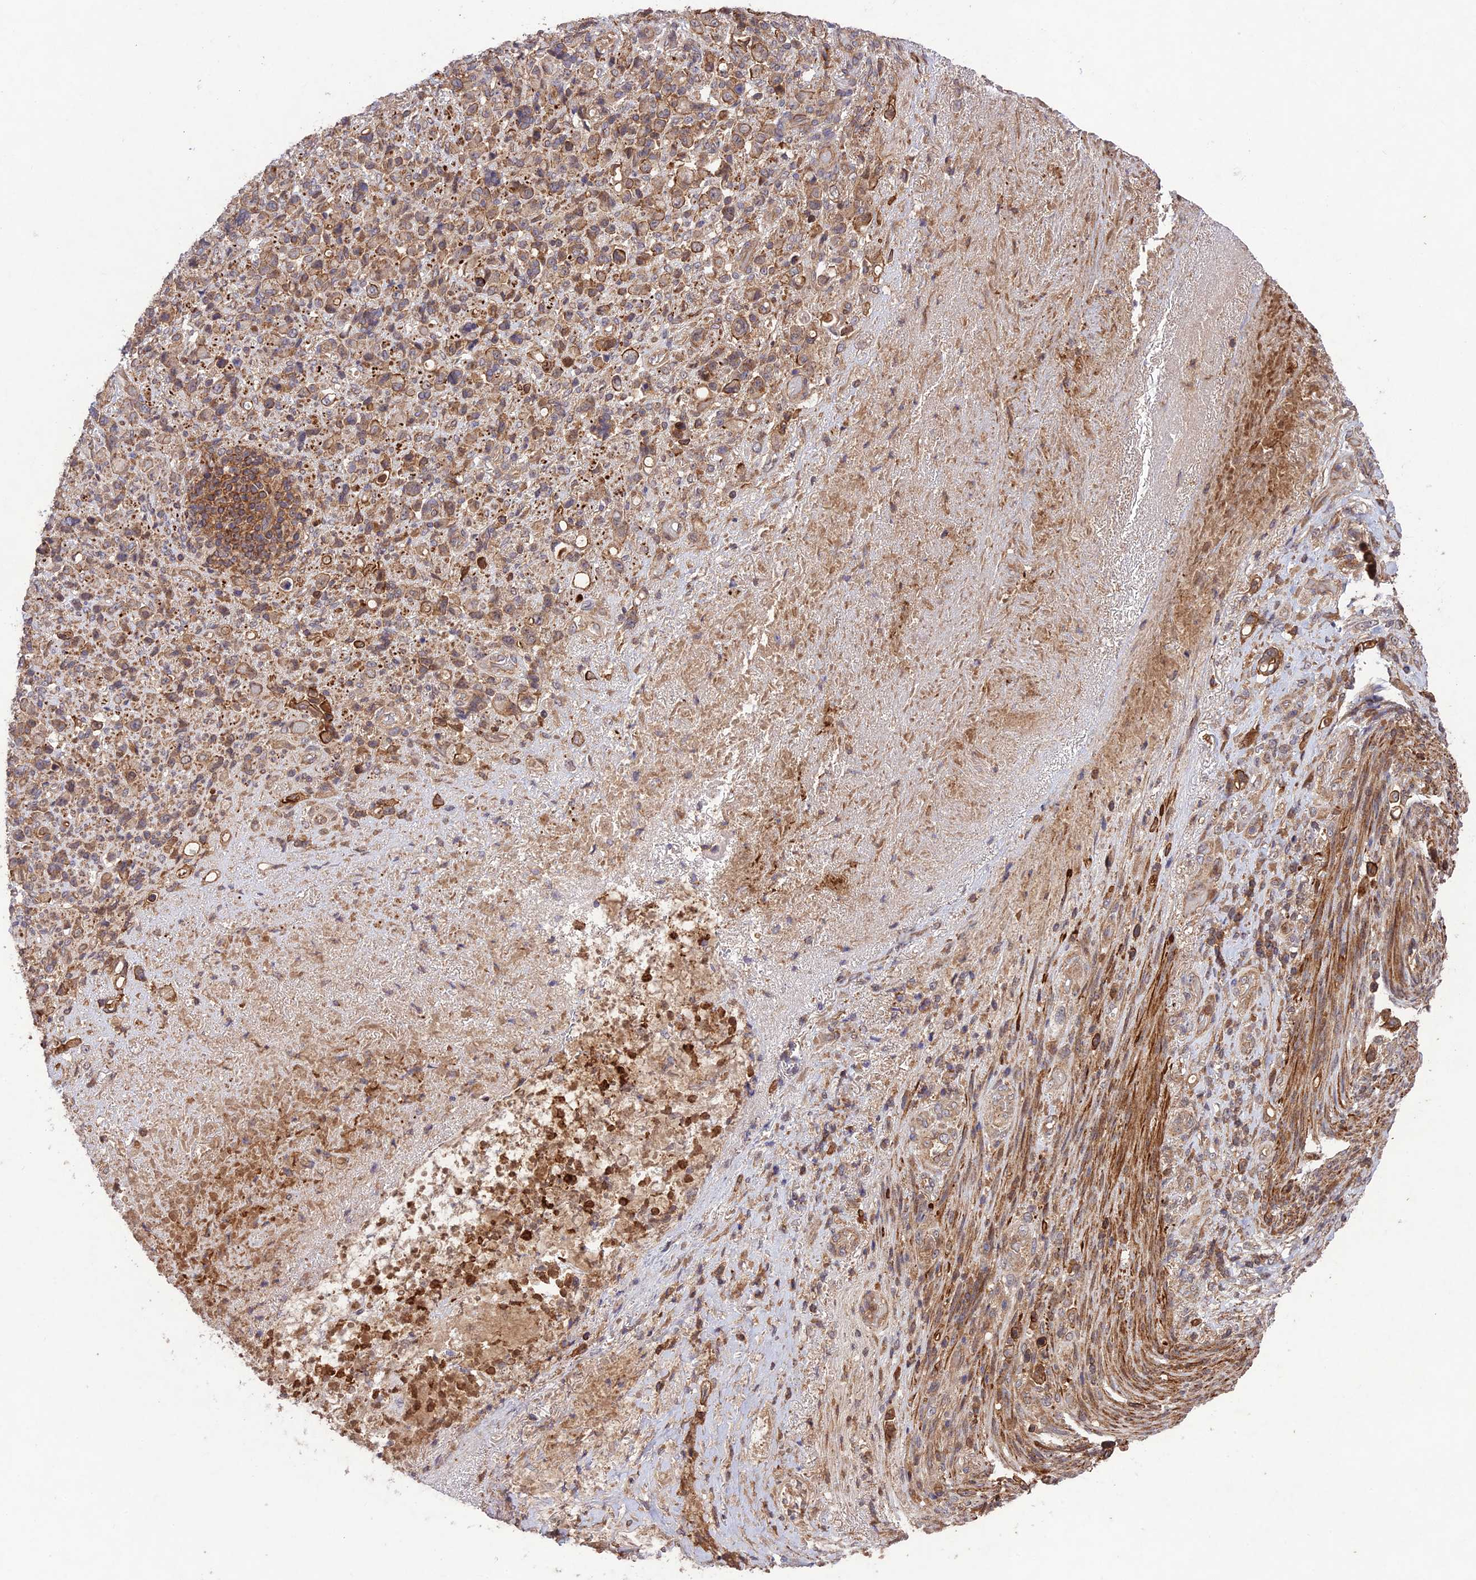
{"staining": {"intensity": "moderate", "quantity": ">75%", "location": "cytoplasmic/membranous"}, "tissue": "stomach cancer", "cell_type": "Tumor cells", "image_type": "cancer", "snomed": [{"axis": "morphology", "description": "Normal tissue, NOS"}, {"axis": "morphology", "description": "Adenocarcinoma, NOS"}, {"axis": "topography", "description": "Stomach"}], "caption": "Human stomach adenocarcinoma stained for a protein (brown) demonstrates moderate cytoplasmic/membranous positive positivity in about >75% of tumor cells.", "gene": "FCHSD1", "patient": {"sex": "female", "age": 79}}